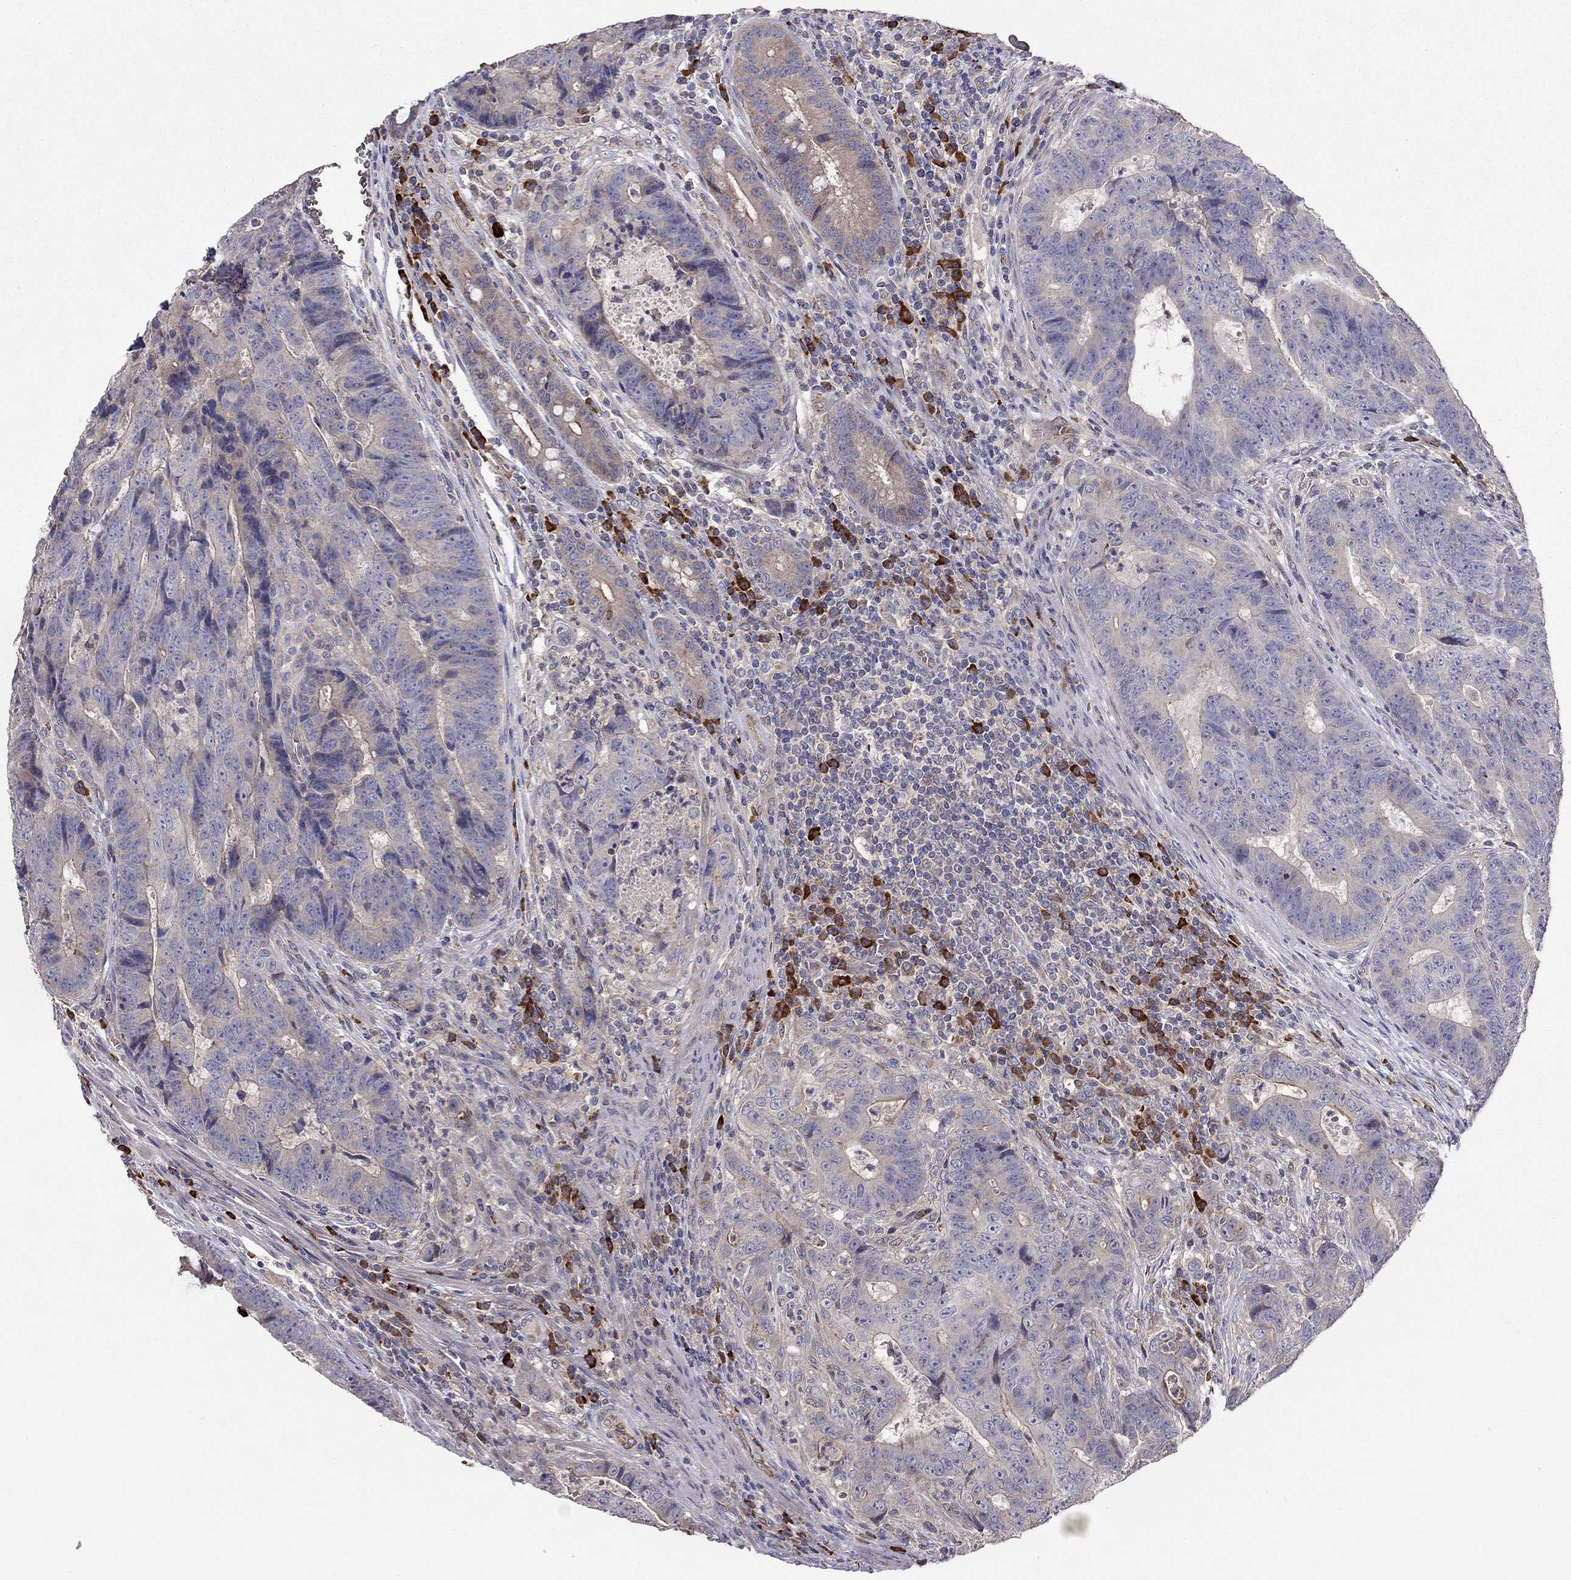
{"staining": {"intensity": "weak", "quantity": "<25%", "location": "cytoplasmic/membranous"}, "tissue": "colorectal cancer", "cell_type": "Tumor cells", "image_type": "cancer", "snomed": [{"axis": "morphology", "description": "Adenocarcinoma, NOS"}, {"axis": "topography", "description": "Colon"}], "caption": "An image of human colorectal adenocarcinoma is negative for staining in tumor cells. (Immunohistochemistry (ihc), brightfield microscopy, high magnification).", "gene": "PIK3CG", "patient": {"sex": "female", "age": 48}}